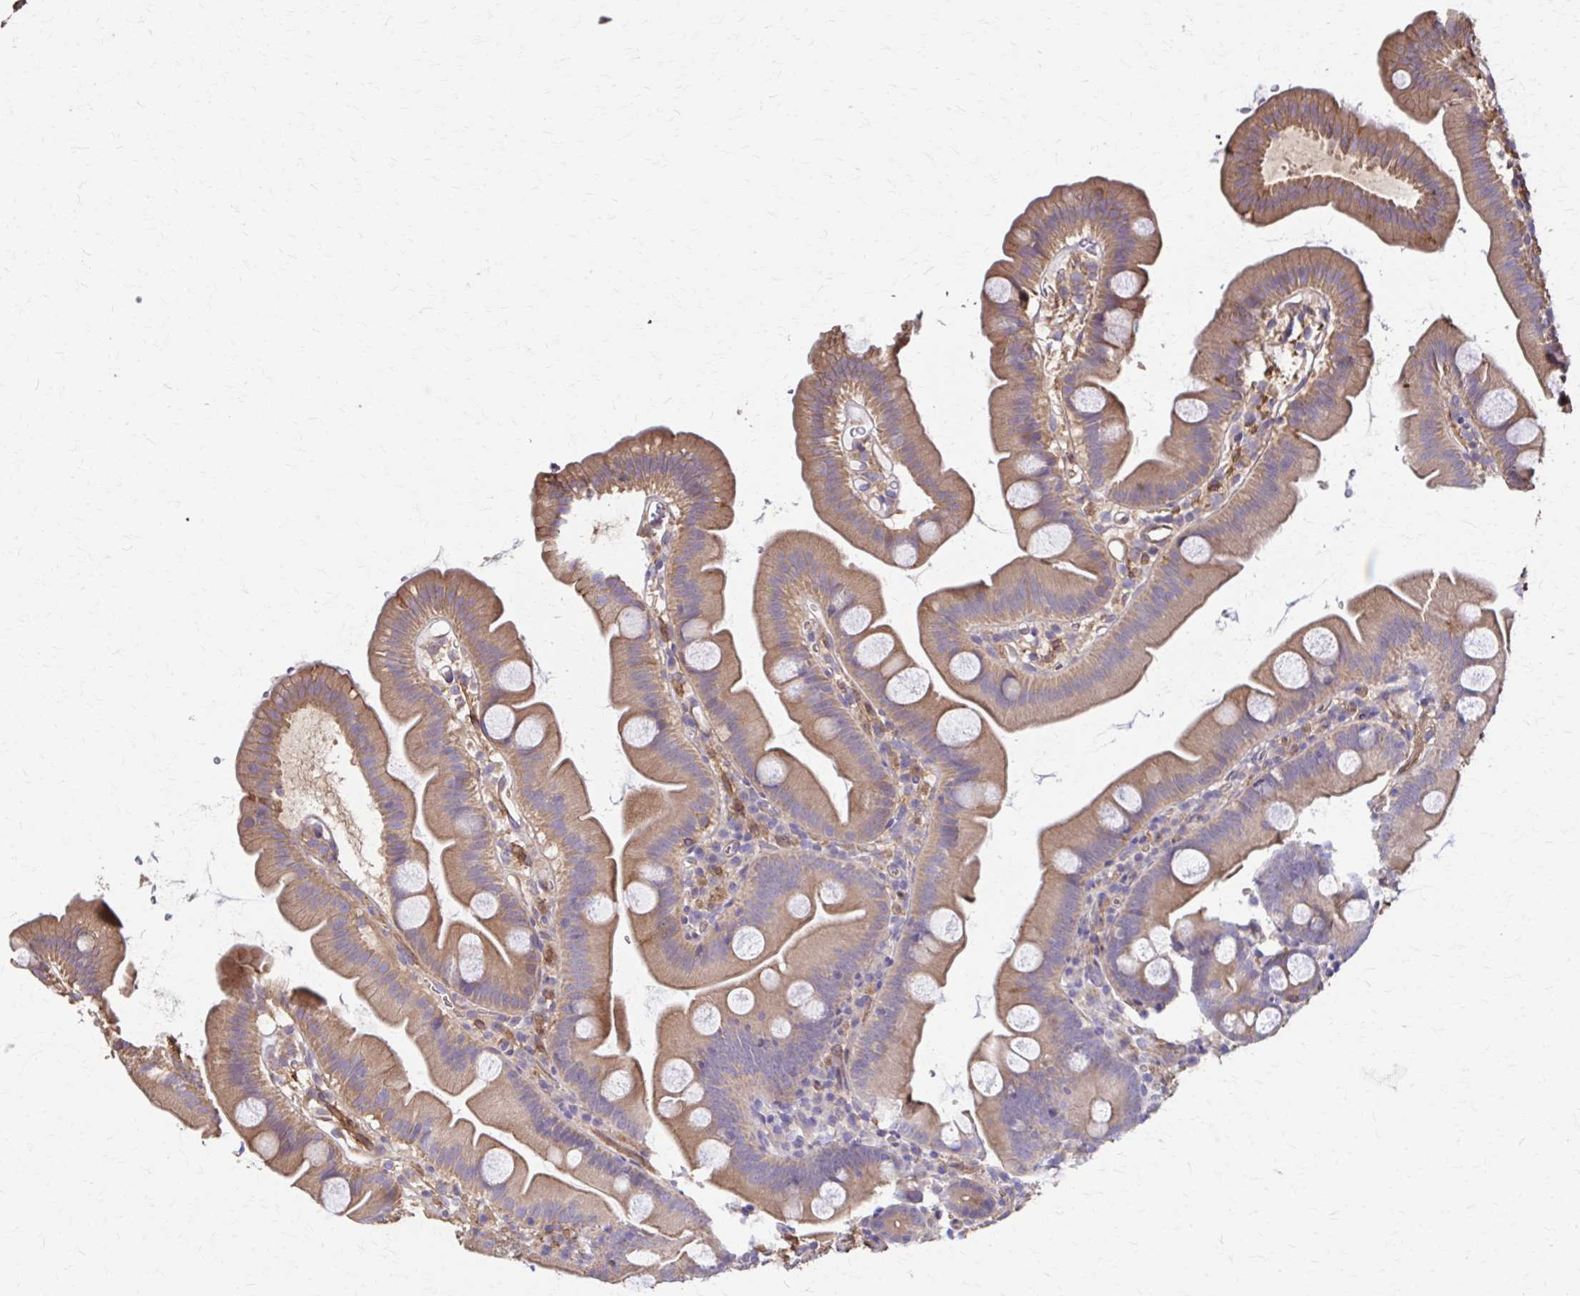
{"staining": {"intensity": "moderate", "quantity": ">75%", "location": "cytoplasmic/membranous"}, "tissue": "small intestine", "cell_type": "Glandular cells", "image_type": "normal", "snomed": [{"axis": "morphology", "description": "Normal tissue, NOS"}, {"axis": "topography", "description": "Small intestine"}], "caption": "The immunohistochemical stain shows moderate cytoplasmic/membranous expression in glandular cells of unremarkable small intestine.", "gene": "DSP", "patient": {"sex": "female", "age": 68}}